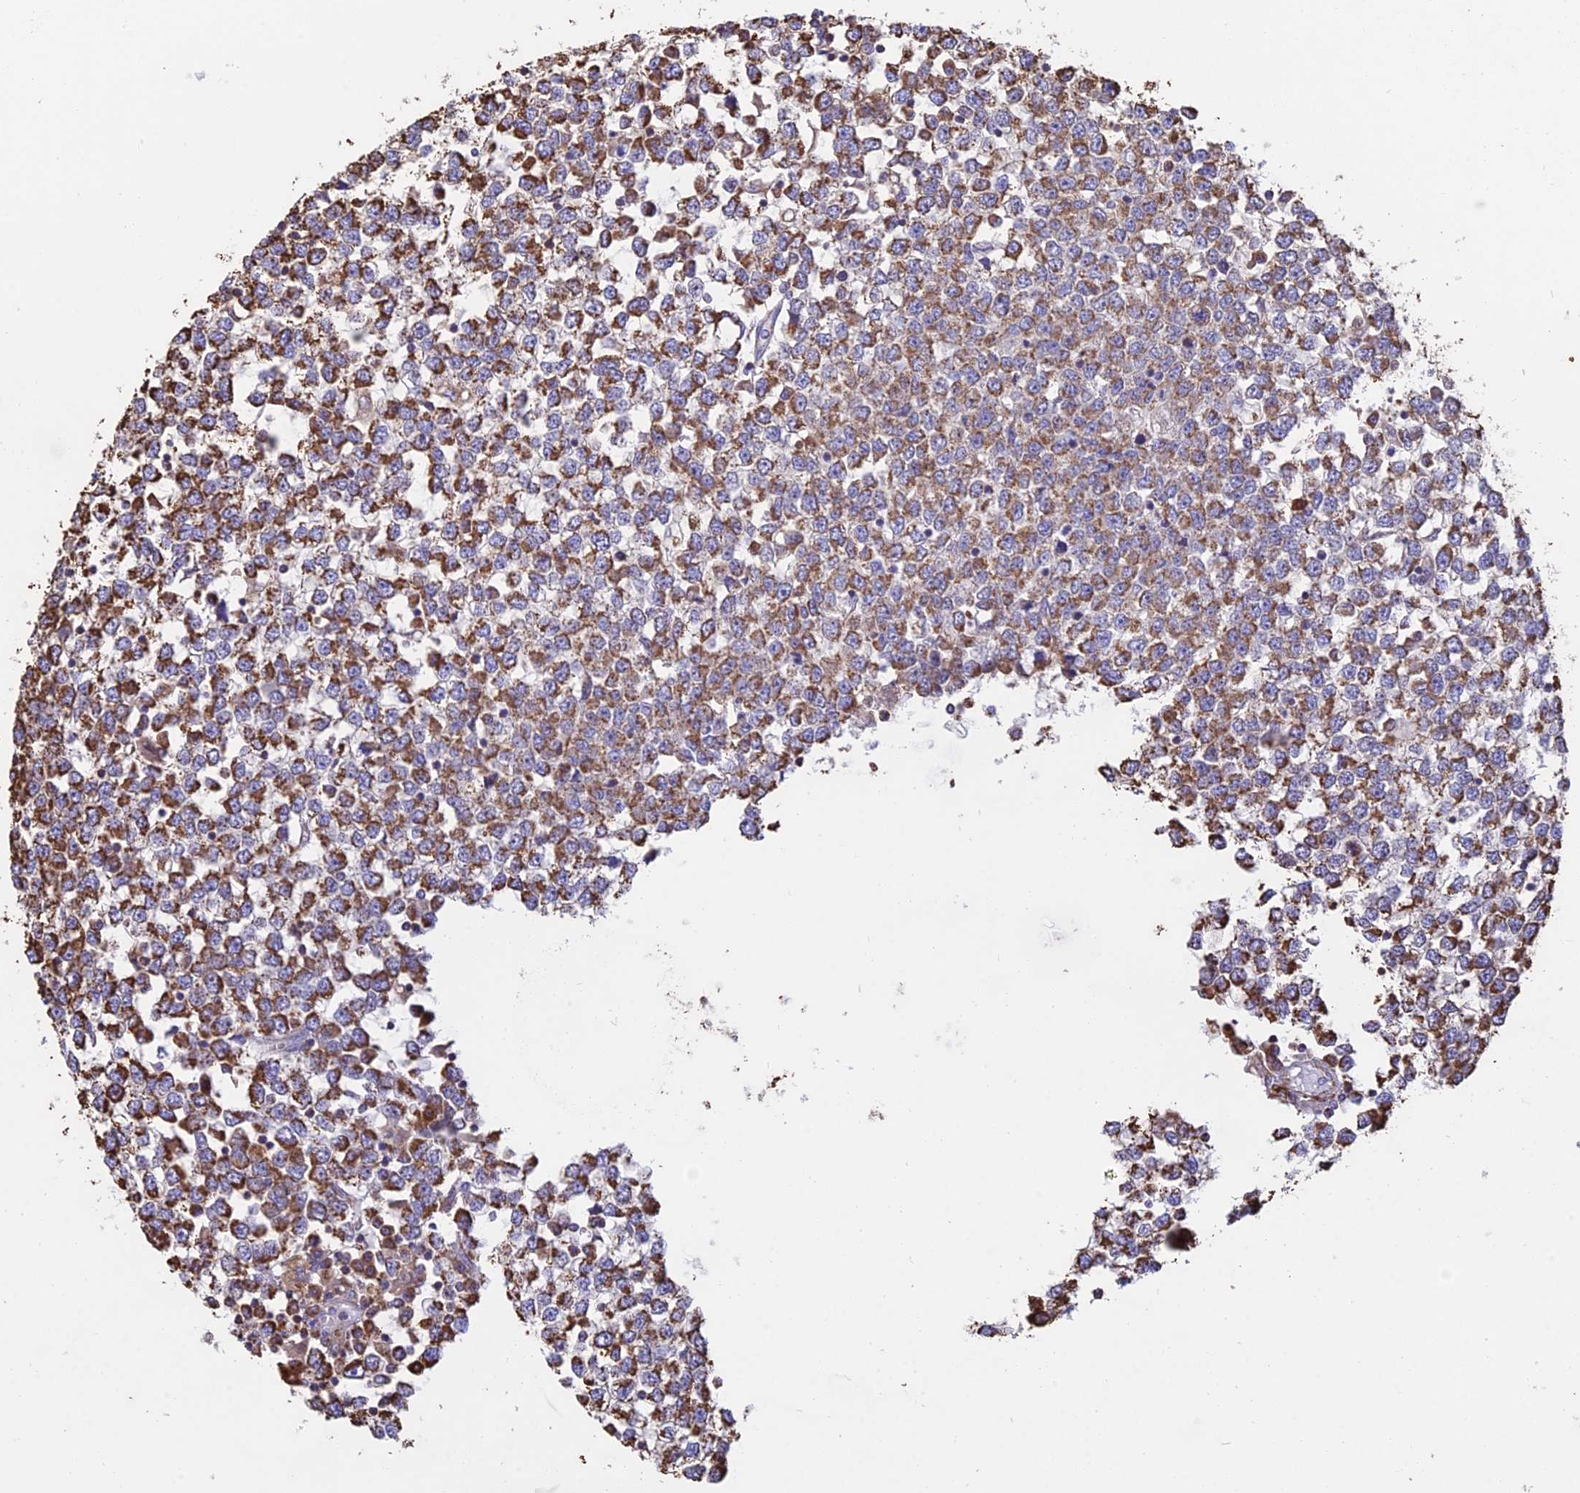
{"staining": {"intensity": "moderate", "quantity": ">75%", "location": "cytoplasmic/membranous"}, "tissue": "testis cancer", "cell_type": "Tumor cells", "image_type": "cancer", "snomed": [{"axis": "morphology", "description": "Seminoma, NOS"}, {"axis": "topography", "description": "Testis"}], "caption": "Immunohistochemistry histopathology image of seminoma (testis) stained for a protein (brown), which demonstrates medium levels of moderate cytoplasmic/membranous staining in about >75% of tumor cells.", "gene": "OR2W3", "patient": {"sex": "male", "age": 65}}